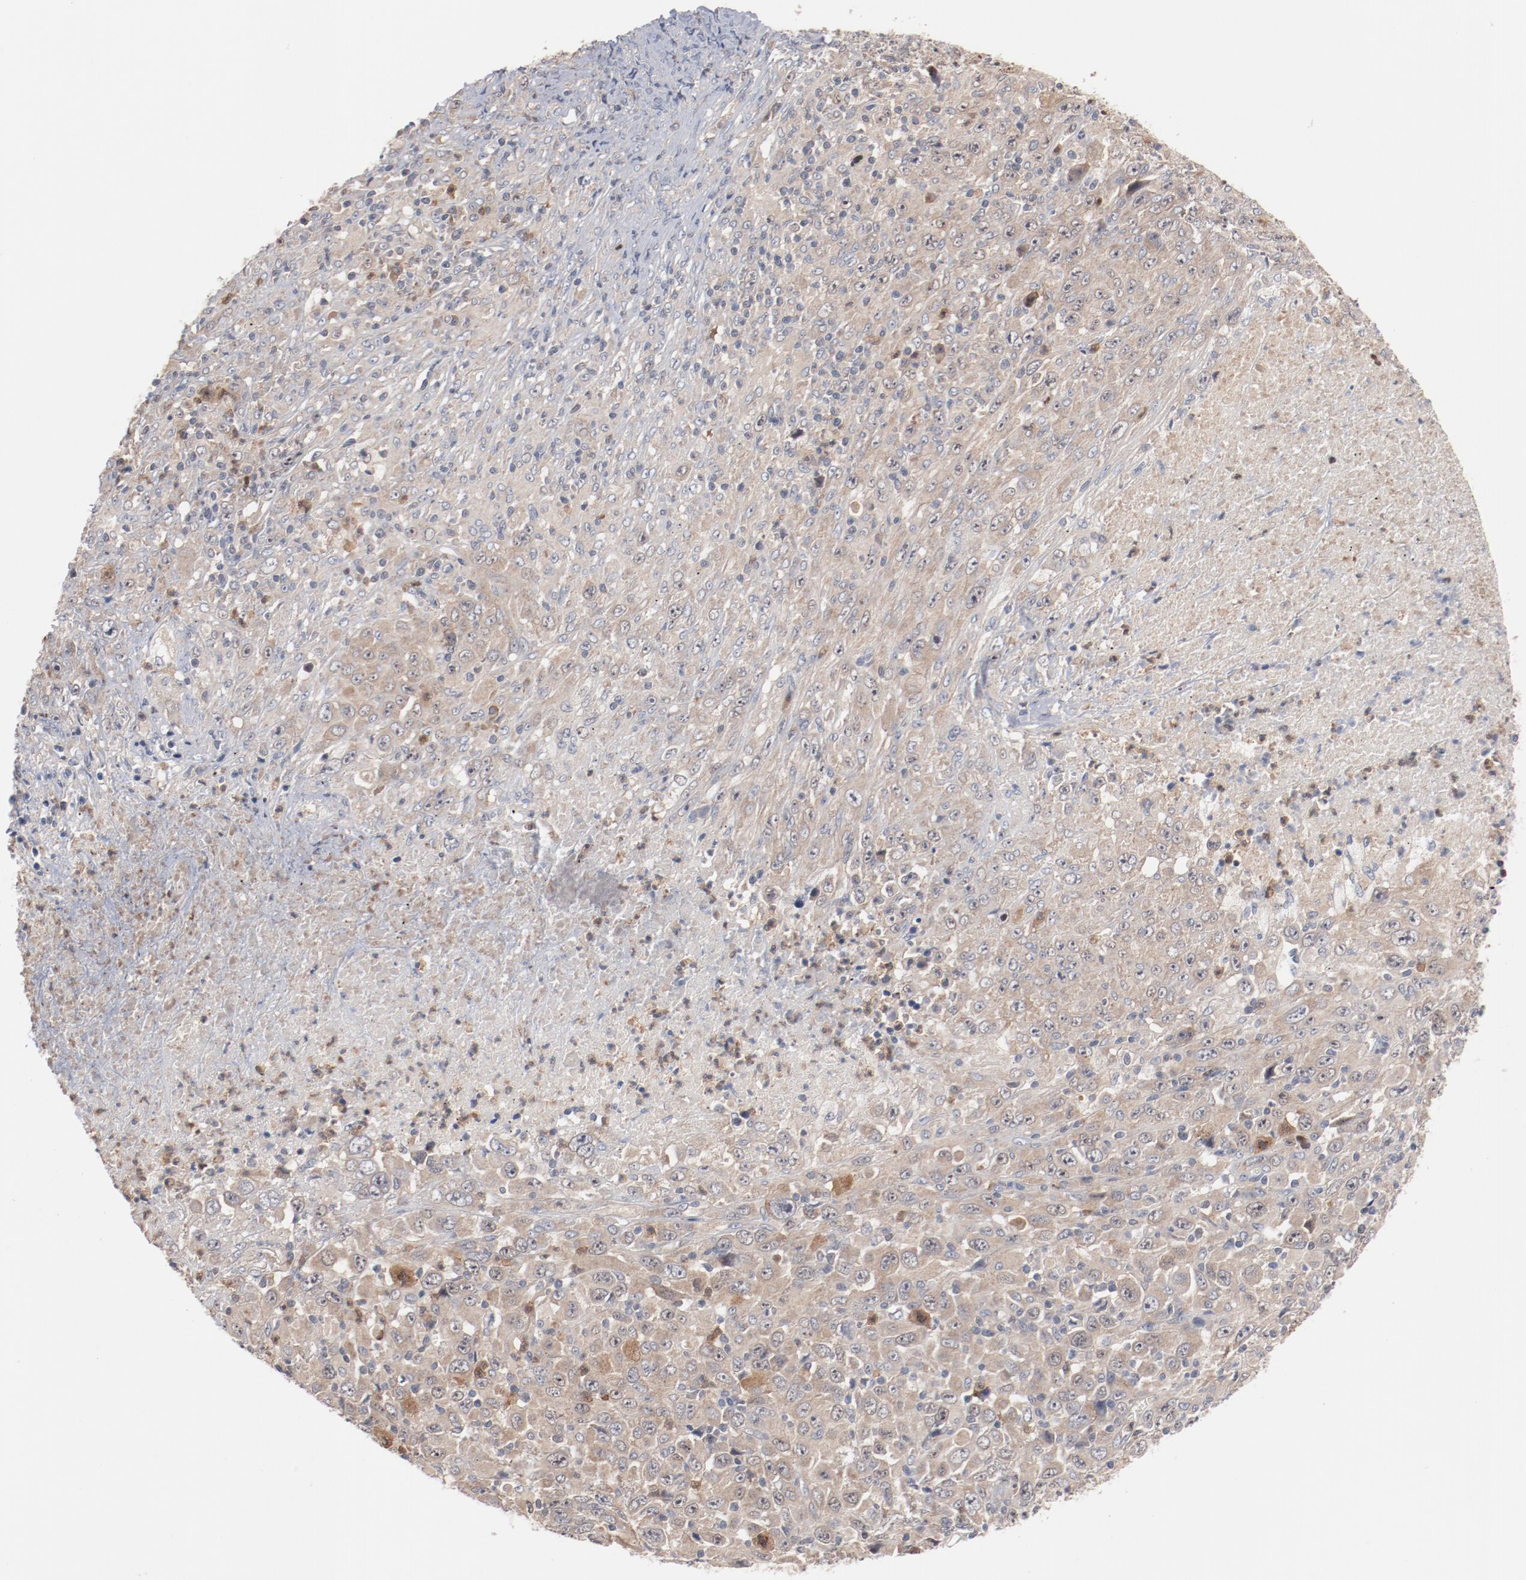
{"staining": {"intensity": "weak", "quantity": ">75%", "location": "cytoplasmic/membranous"}, "tissue": "melanoma", "cell_type": "Tumor cells", "image_type": "cancer", "snomed": [{"axis": "morphology", "description": "Malignant melanoma, Metastatic site"}, {"axis": "topography", "description": "Skin"}], "caption": "This histopathology image displays malignant melanoma (metastatic site) stained with immunohistochemistry (IHC) to label a protein in brown. The cytoplasmic/membranous of tumor cells show weak positivity for the protein. Nuclei are counter-stained blue.", "gene": "RNASE11", "patient": {"sex": "female", "age": 56}}